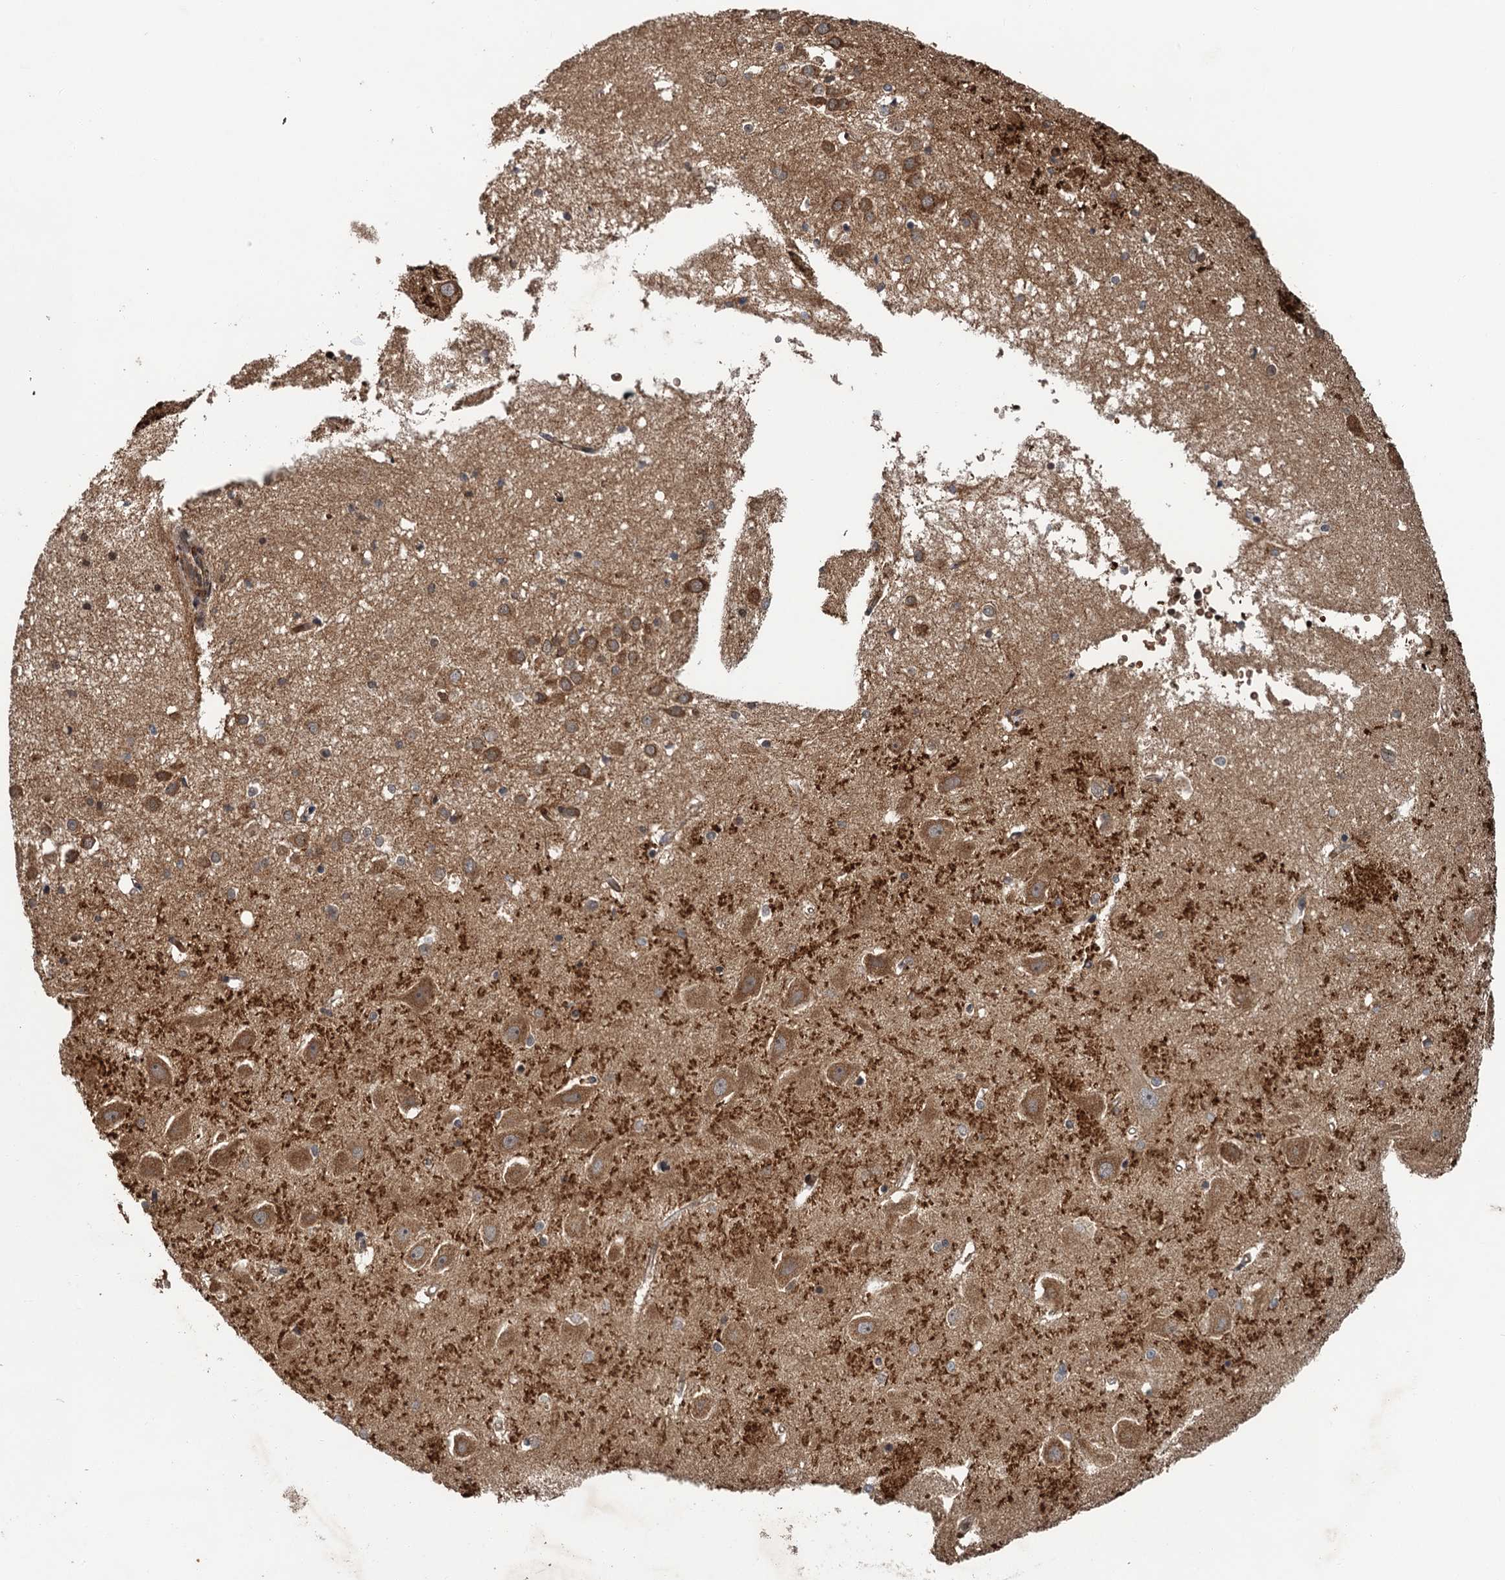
{"staining": {"intensity": "moderate", "quantity": ">75%", "location": "cytoplasmic/membranous"}, "tissue": "hippocampus", "cell_type": "Glial cells", "image_type": "normal", "snomed": [{"axis": "morphology", "description": "Normal tissue, NOS"}, {"axis": "topography", "description": "Hippocampus"}], "caption": "DAB (3,3'-diaminobenzidine) immunohistochemical staining of benign human hippocampus displays moderate cytoplasmic/membranous protein expression in approximately >75% of glial cells. Using DAB (3,3'-diaminobenzidine) (brown) and hematoxylin (blue) stains, captured at high magnification using brightfield microscopy.", "gene": "SNX32", "patient": {"sex": "female", "age": 52}}